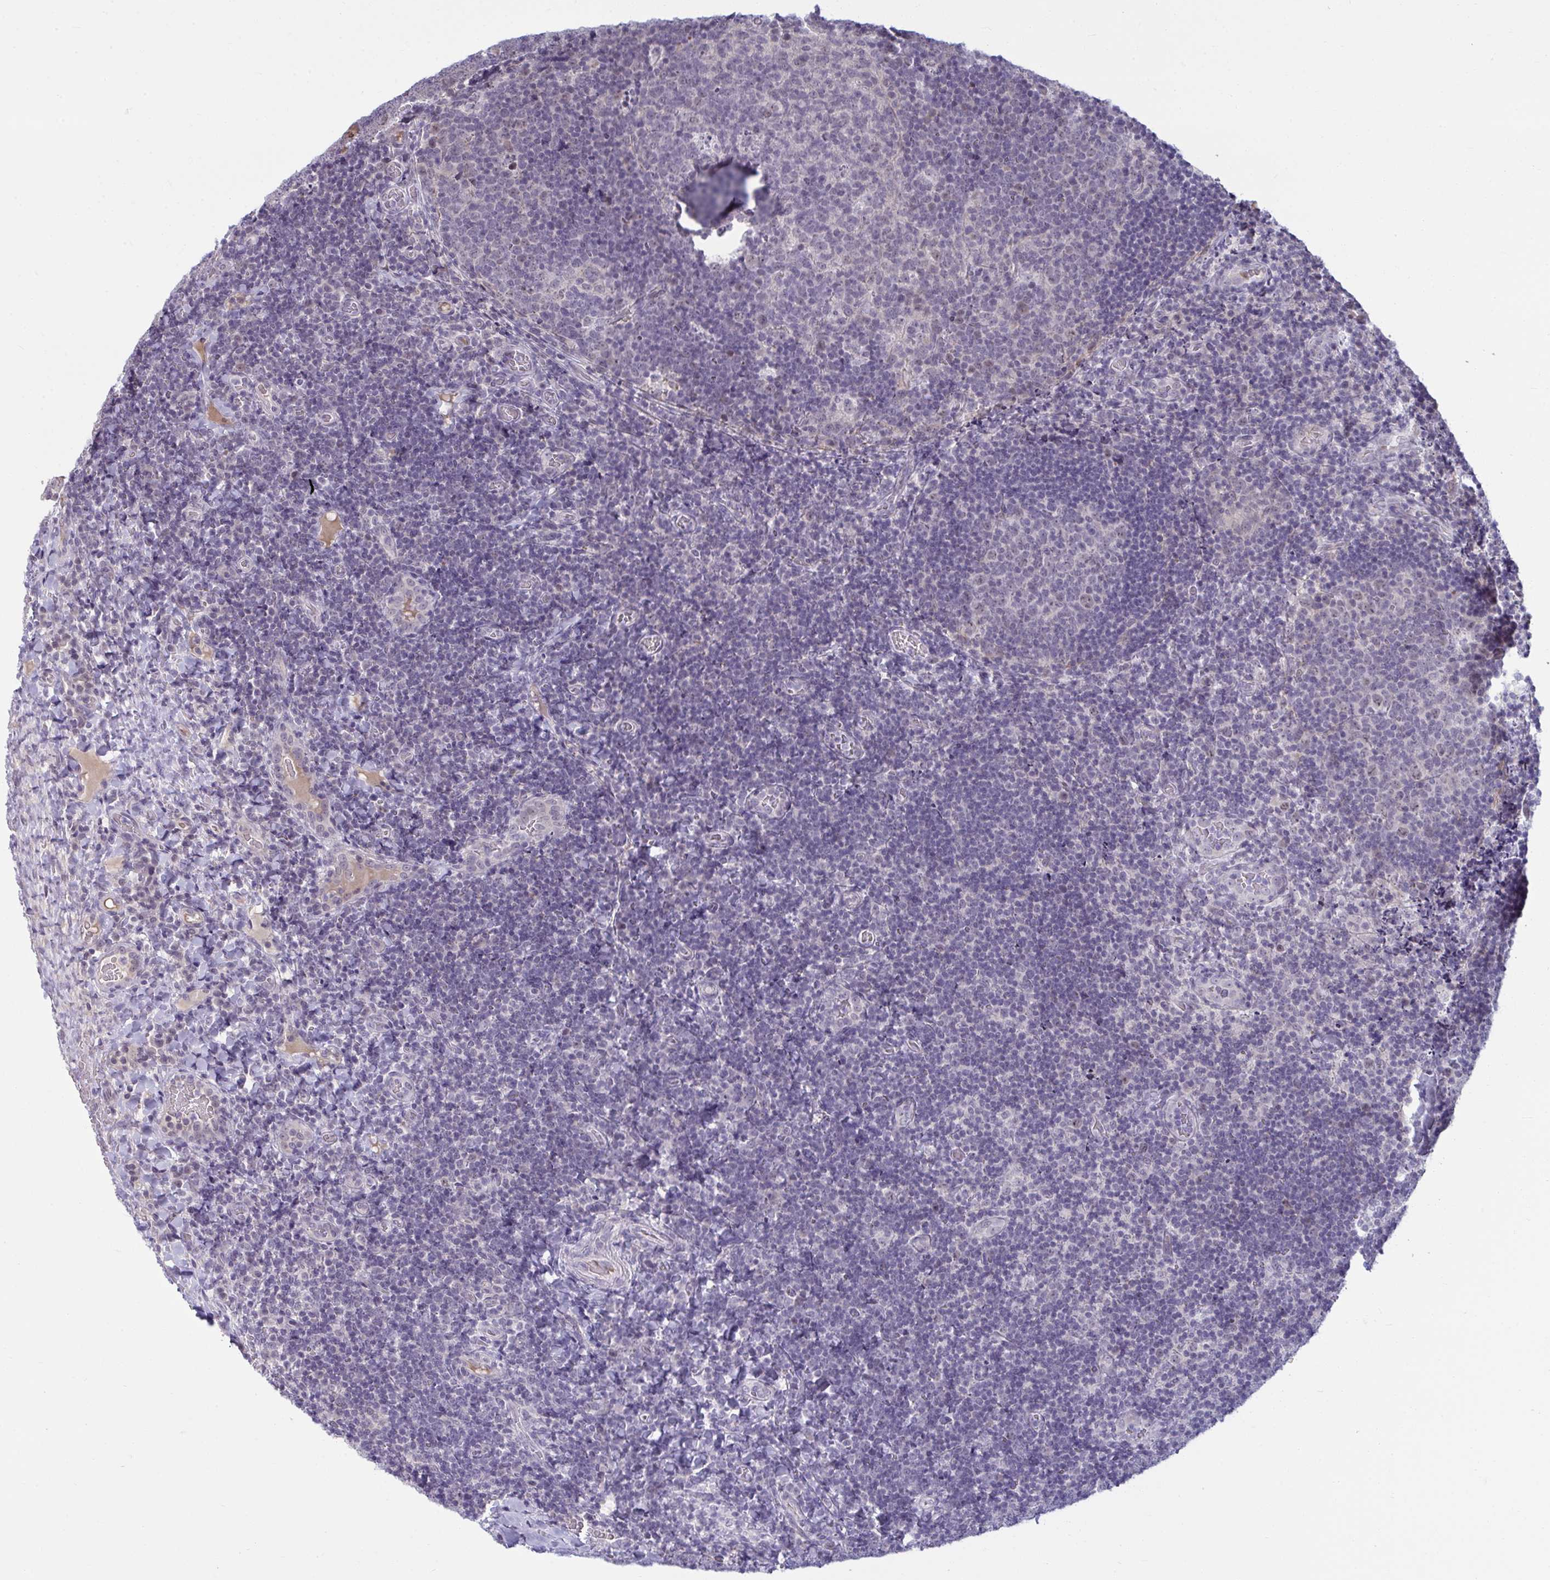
{"staining": {"intensity": "negative", "quantity": "none", "location": "none"}, "tissue": "tonsil", "cell_type": "Germinal center cells", "image_type": "normal", "snomed": [{"axis": "morphology", "description": "Normal tissue, NOS"}, {"axis": "topography", "description": "Tonsil"}], "caption": "Immunohistochemistry image of benign human tonsil stained for a protein (brown), which demonstrates no expression in germinal center cells. (IHC, brightfield microscopy, high magnification).", "gene": "RNASEH1", "patient": {"sex": "male", "age": 17}}